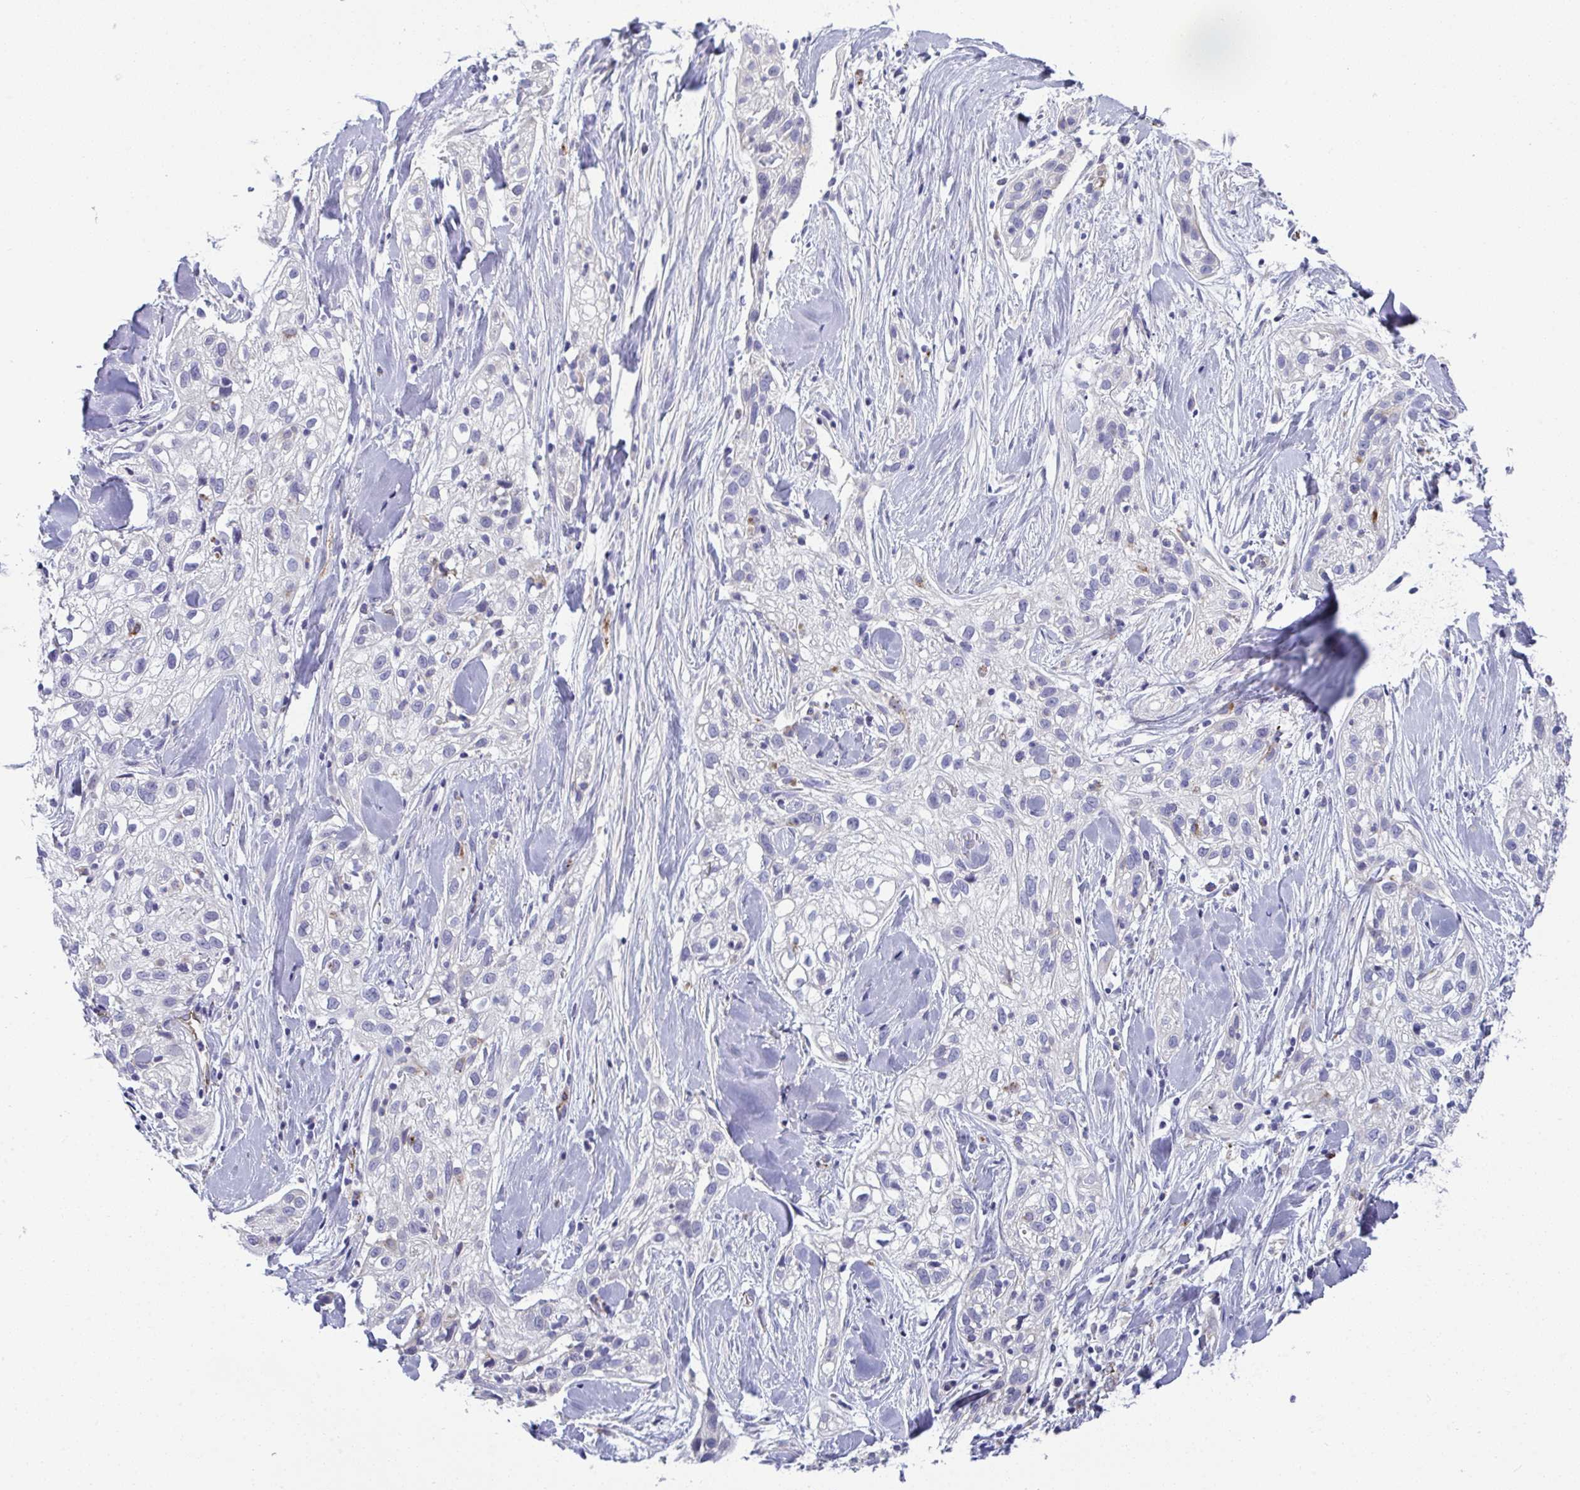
{"staining": {"intensity": "negative", "quantity": "none", "location": "none"}, "tissue": "skin cancer", "cell_type": "Tumor cells", "image_type": "cancer", "snomed": [{"axis": "morphology", "description": "Squamous cell carcinoma, NOS"}, {"axis": "topography", "description": "Skin"}], "caption": "Tumor cells are negative for brown protein staining in squamous cell carcinoma (skin).", "gene": "TOR1AIP2", "patient": {"sex": "male", "age": 82}}